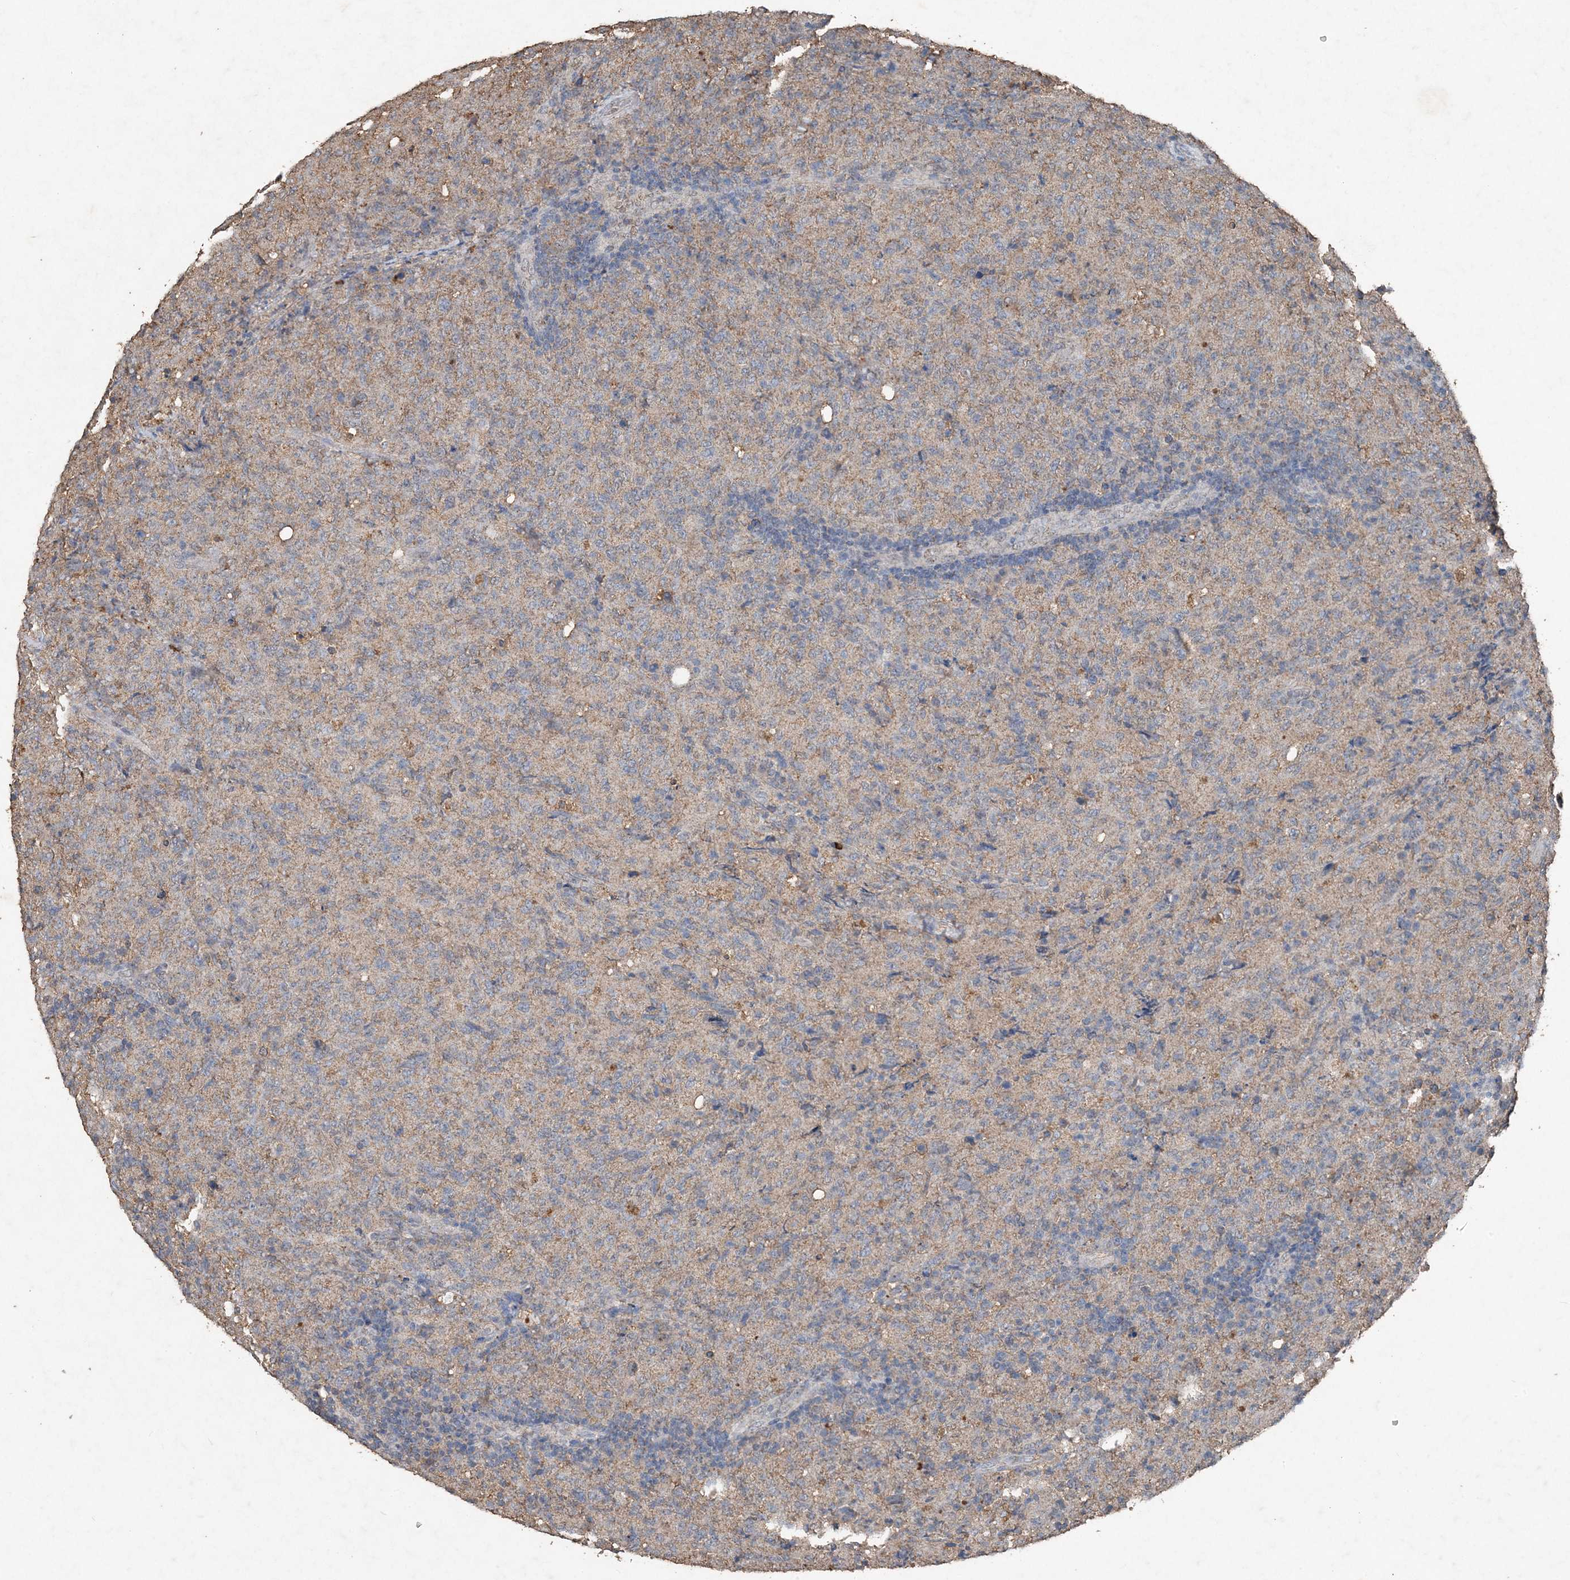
{"staining": {"intensity": "negative", "quantity": "none", "location": "none"}, "tissue": "lymphoma", "cell_type": "Tumor cells", "image_type": "cancer", "snomed": [{"axis": "morphology", "description": "Malignant lymphoma, non-Hodgkin's type, High grade"}, {"axis": "topography", "description": "Tonsil"}], "caption": "Protein analysis of lymphoma displays no significant expression in tumor cells.", "gene": "FCN3", "patient": {"sex": "female", "age": 36}}